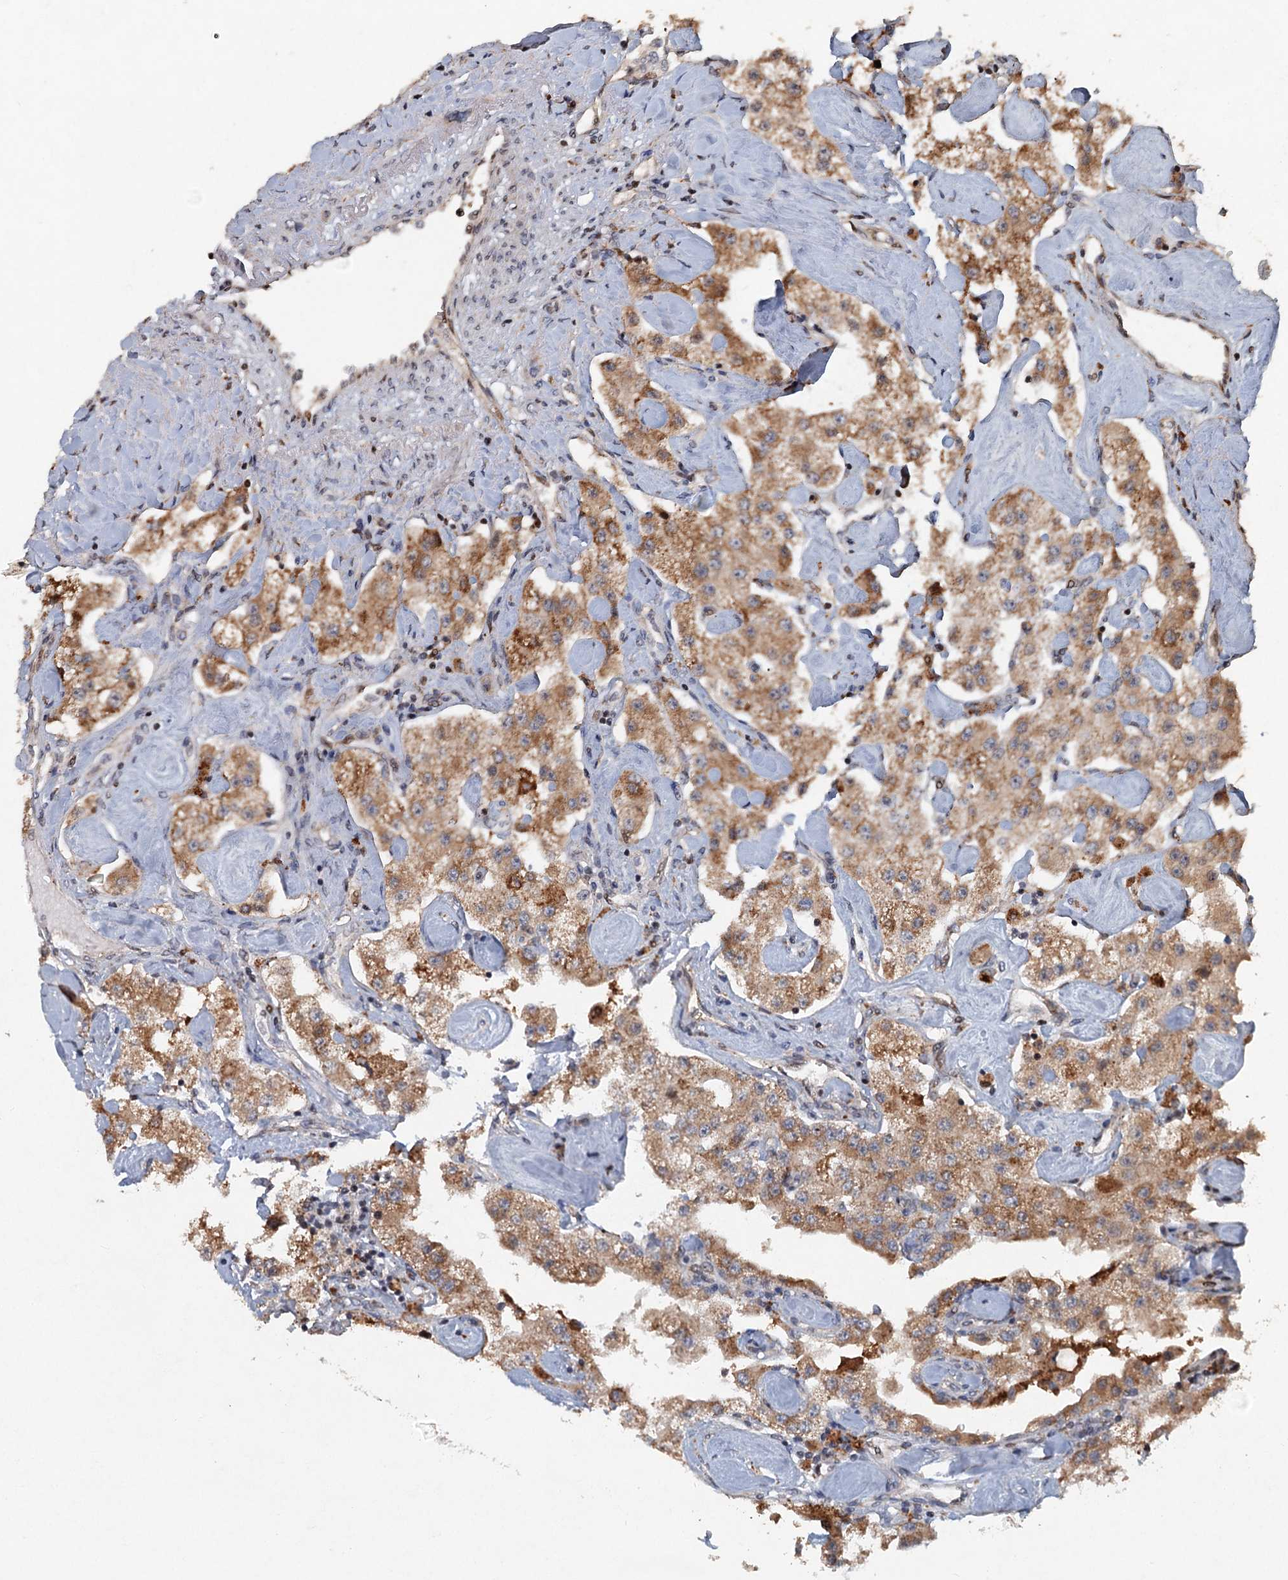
{"staining": {"intensity": "moderate", "quantity": ">75%", "location": "cytoplasmic/membranous"}, "tissue": "carcinoid", "cell_type": "Tumor cells", "image_type": "cancer", "snomed": [{"axis": "morphology", "description": "Carcinoid, malignant, NOS"}, {"axis": "topography", "description": "Pancreas"}], "caption": "Protein expression analysis of carcinoid exhibits moderate cytoplasmic/membranous staining in approximately >75% of tumor cells. The protein of interest is shown in brown color, while the nuclei are stained blue.", "gene": "SRPX2", "patient": {"sex": "male", "age": 41}}